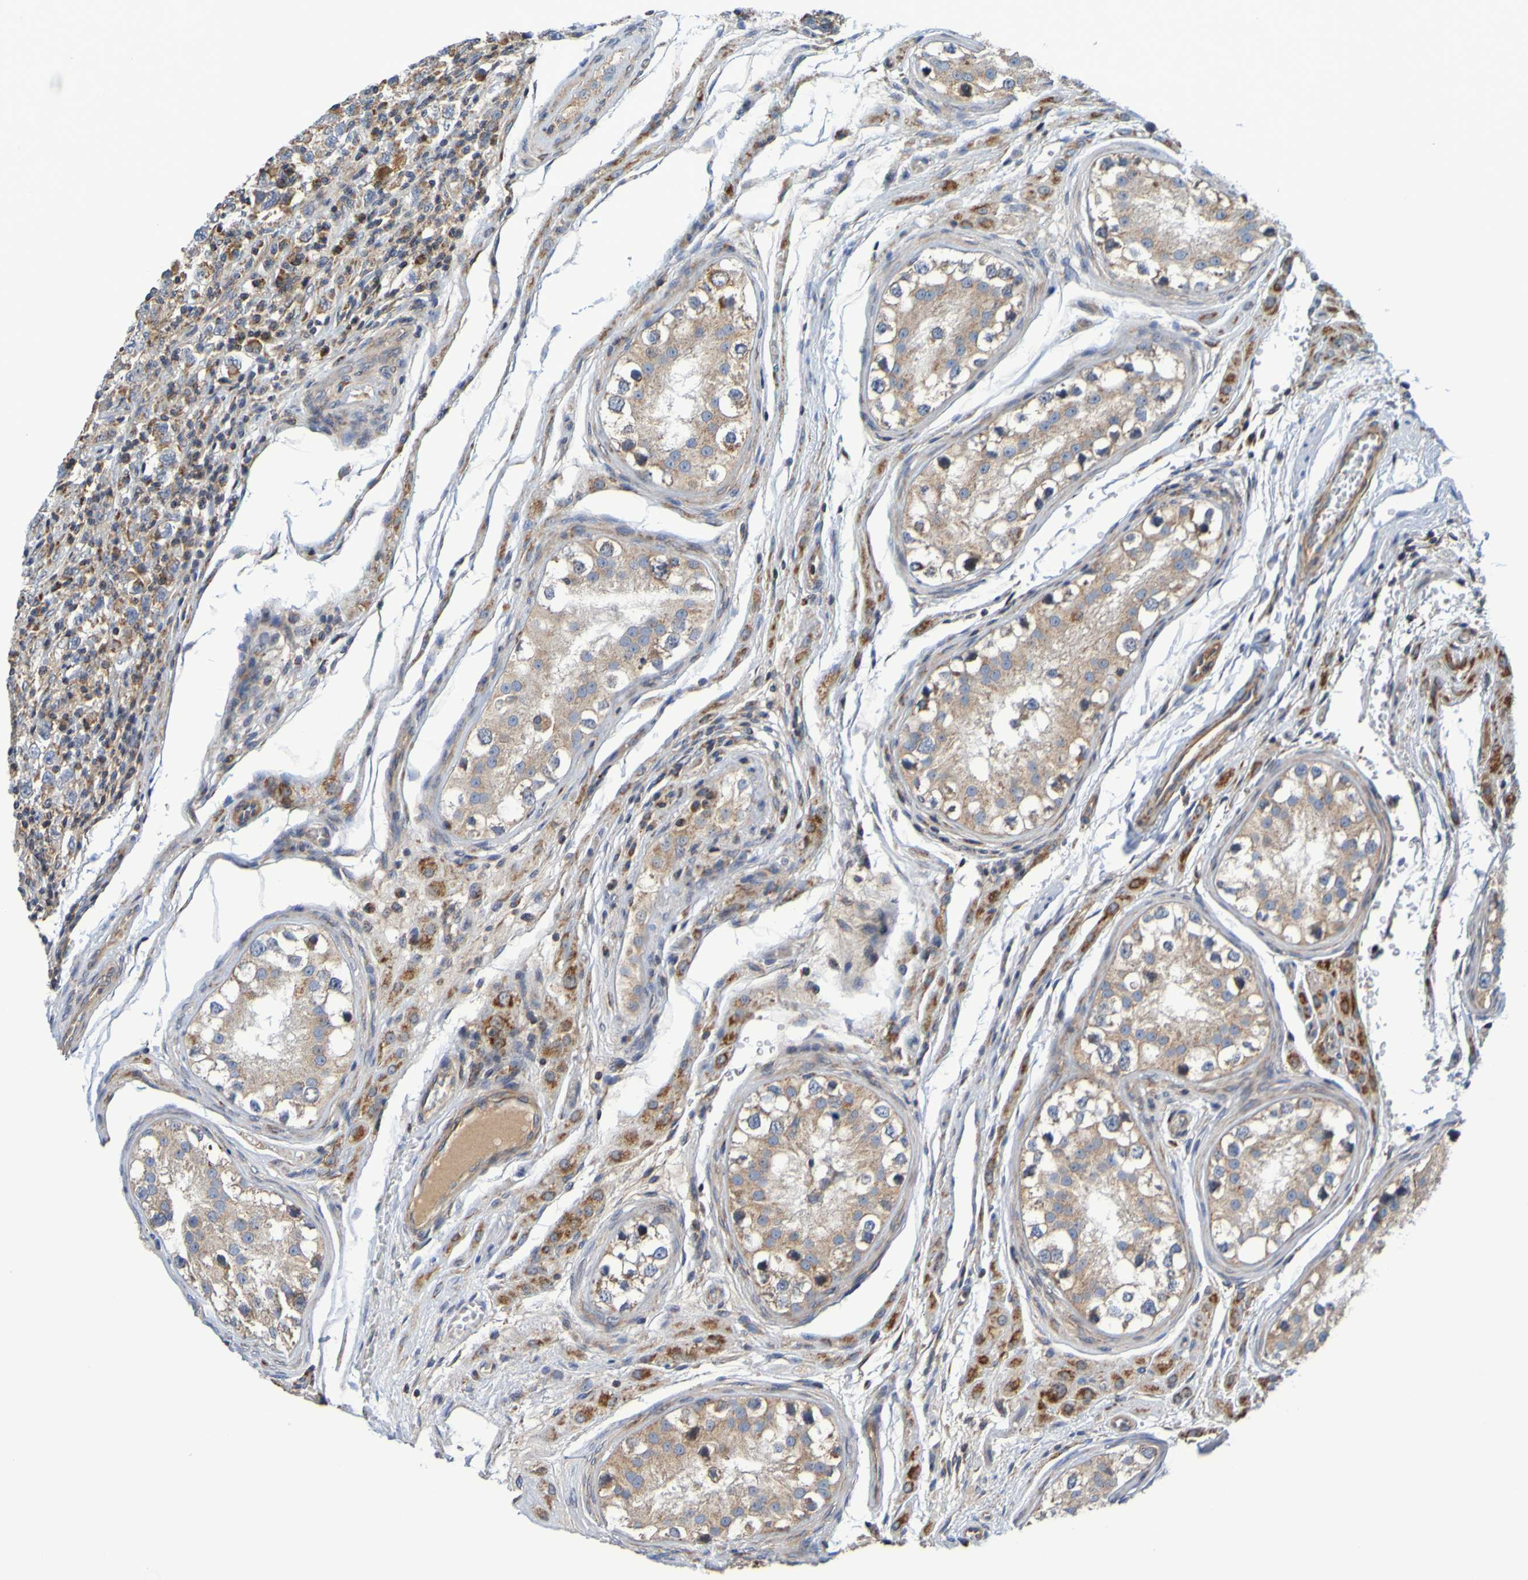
{"staining": {"intensity": "moderate", "quantity": ">75%", "location": "cytoplasmic/membranous"}, "tissue": "testis cancer", "cell_type": "Tumor cells", "image_type": "cancer", "snomed": [{"axis": "morphology", "description": "Carcinoma, Embryonal, NOS"}, {"axis": "topography", "description": "Testis"}], "caption": "Embryonal carcinoma (testis) stained with a protein marker displays moderate staining in tumor cells.", "gene": "CCDC51", "patient": {"sex": "male", "age": 21}}